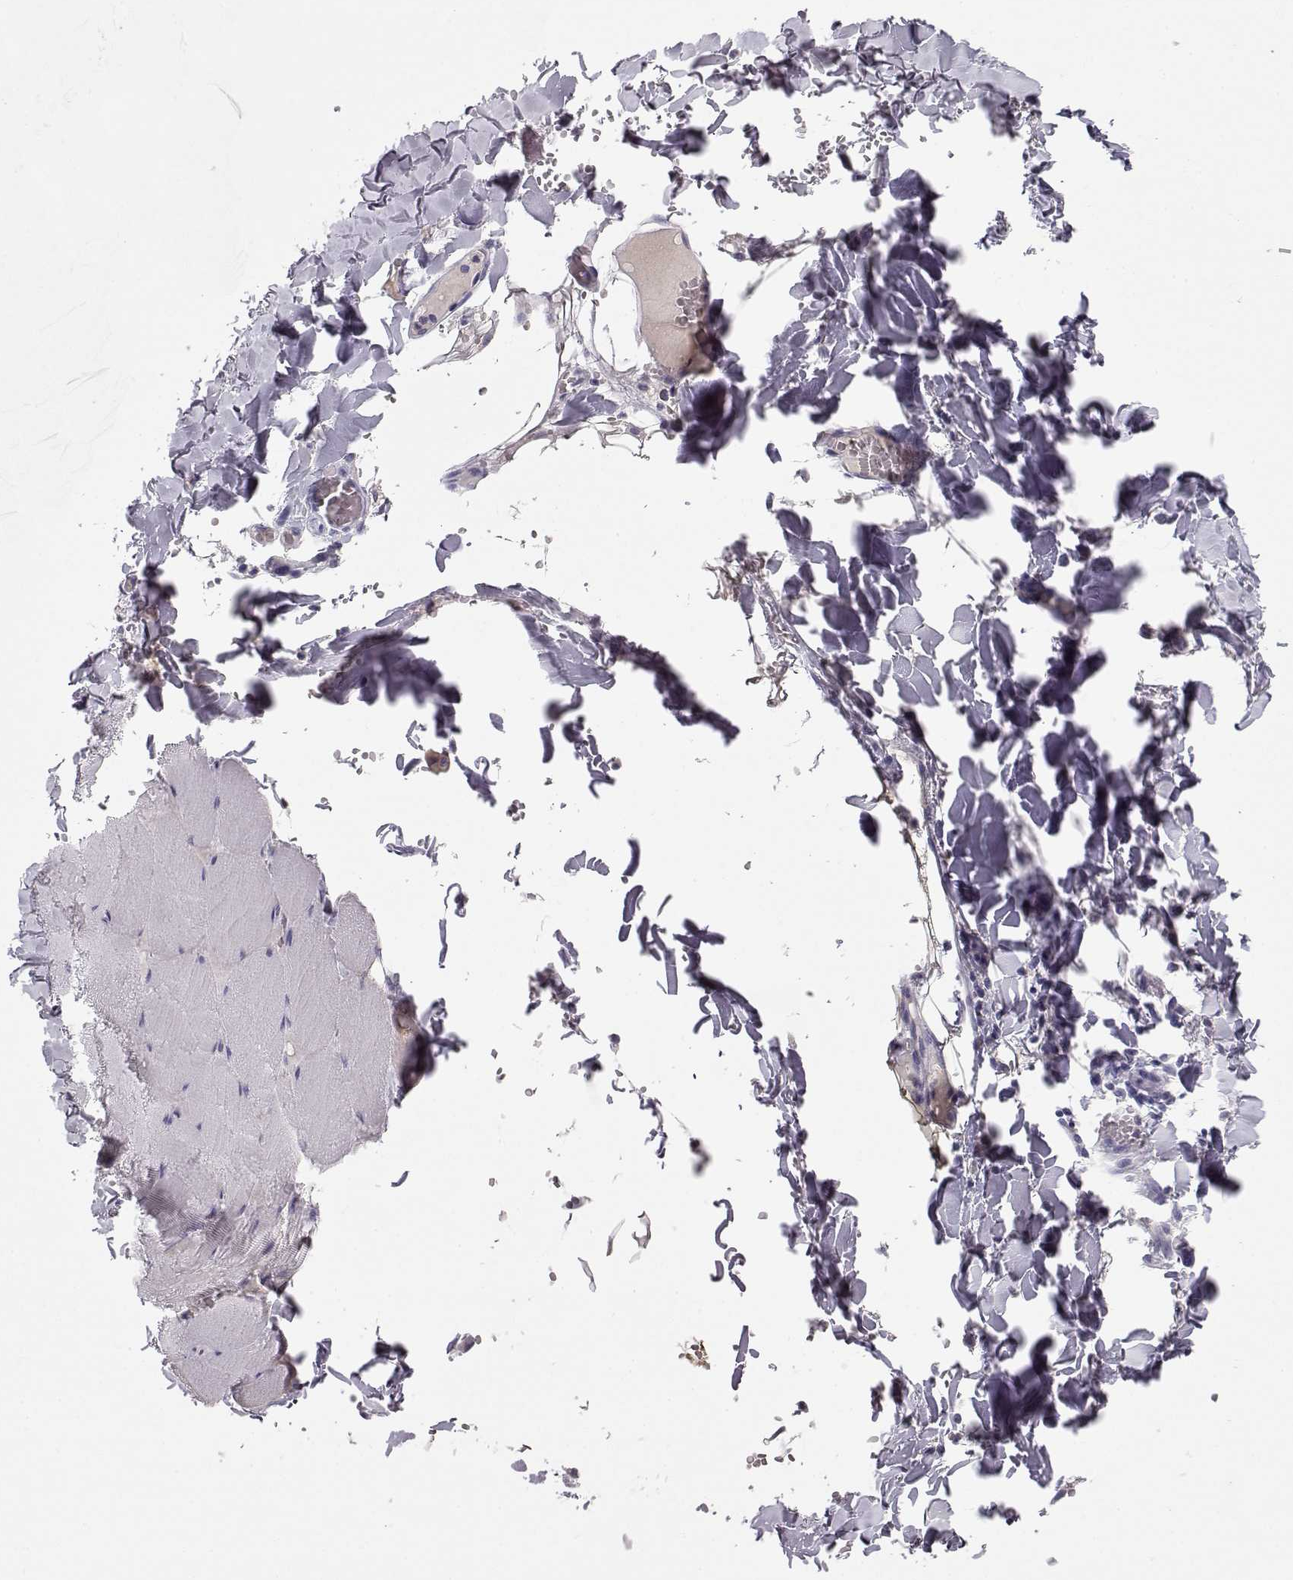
{"staining": {"intensity": "negative", "quantity": "none", "location": "none"}, "tissue": "skeletal muscle", "cell_type": "Myocytes", "image_type": "normal", "snomed": [{"axis": "morphology", "description": "Normal tissue, NOS"}, {"axis": "morphology", "description": "Malignant melanoma, Metastatic site"}, {"axis": "topography", "description": "Skeletal muscle"}], "caption": "Protein analysis of normal skeletal muscle shows no significant positivity in myocytes. (IHC, brightfield microscopy, high magnification).", "gene": "GPR26", "patient": {"sex": "male", "age": 50}}